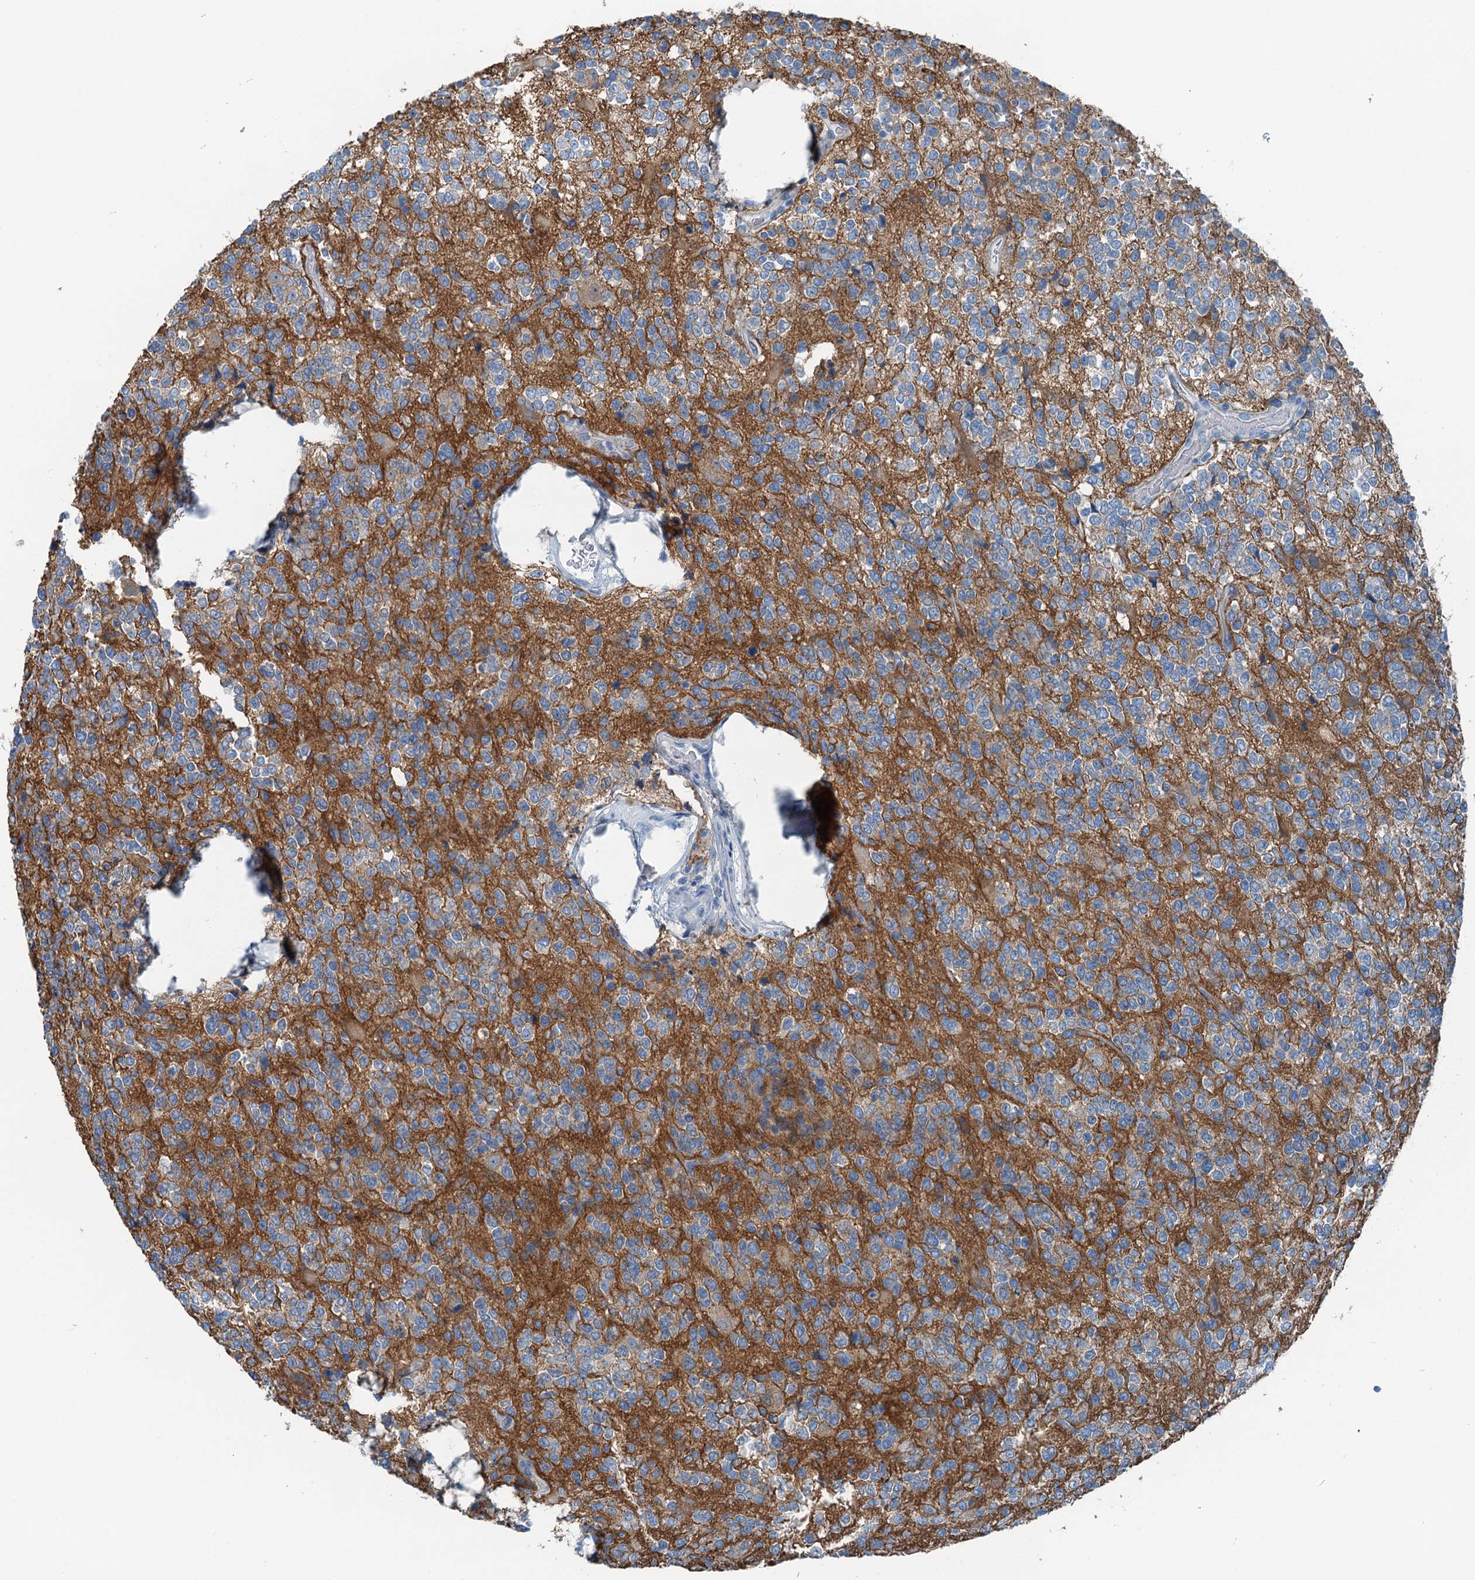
{"staining": {"intensity": "negative", "quantity": "none", "location": "none"}, "tissue": "glioma", "cell_type": "Tumor cells", "image_type": "cancer", "snomed": [{"axis": "morphology", "description": "Glioma, malignant, High grade"}, {"axis": "topography", "description": "Brain"}], "caption": "DAB immunohistochemical staining of human malignant glioma (high-grade) reveals no significant staining in tumor cells.", "gene": "TMOD2", "patient": {"sex": "female", "age": 62}}